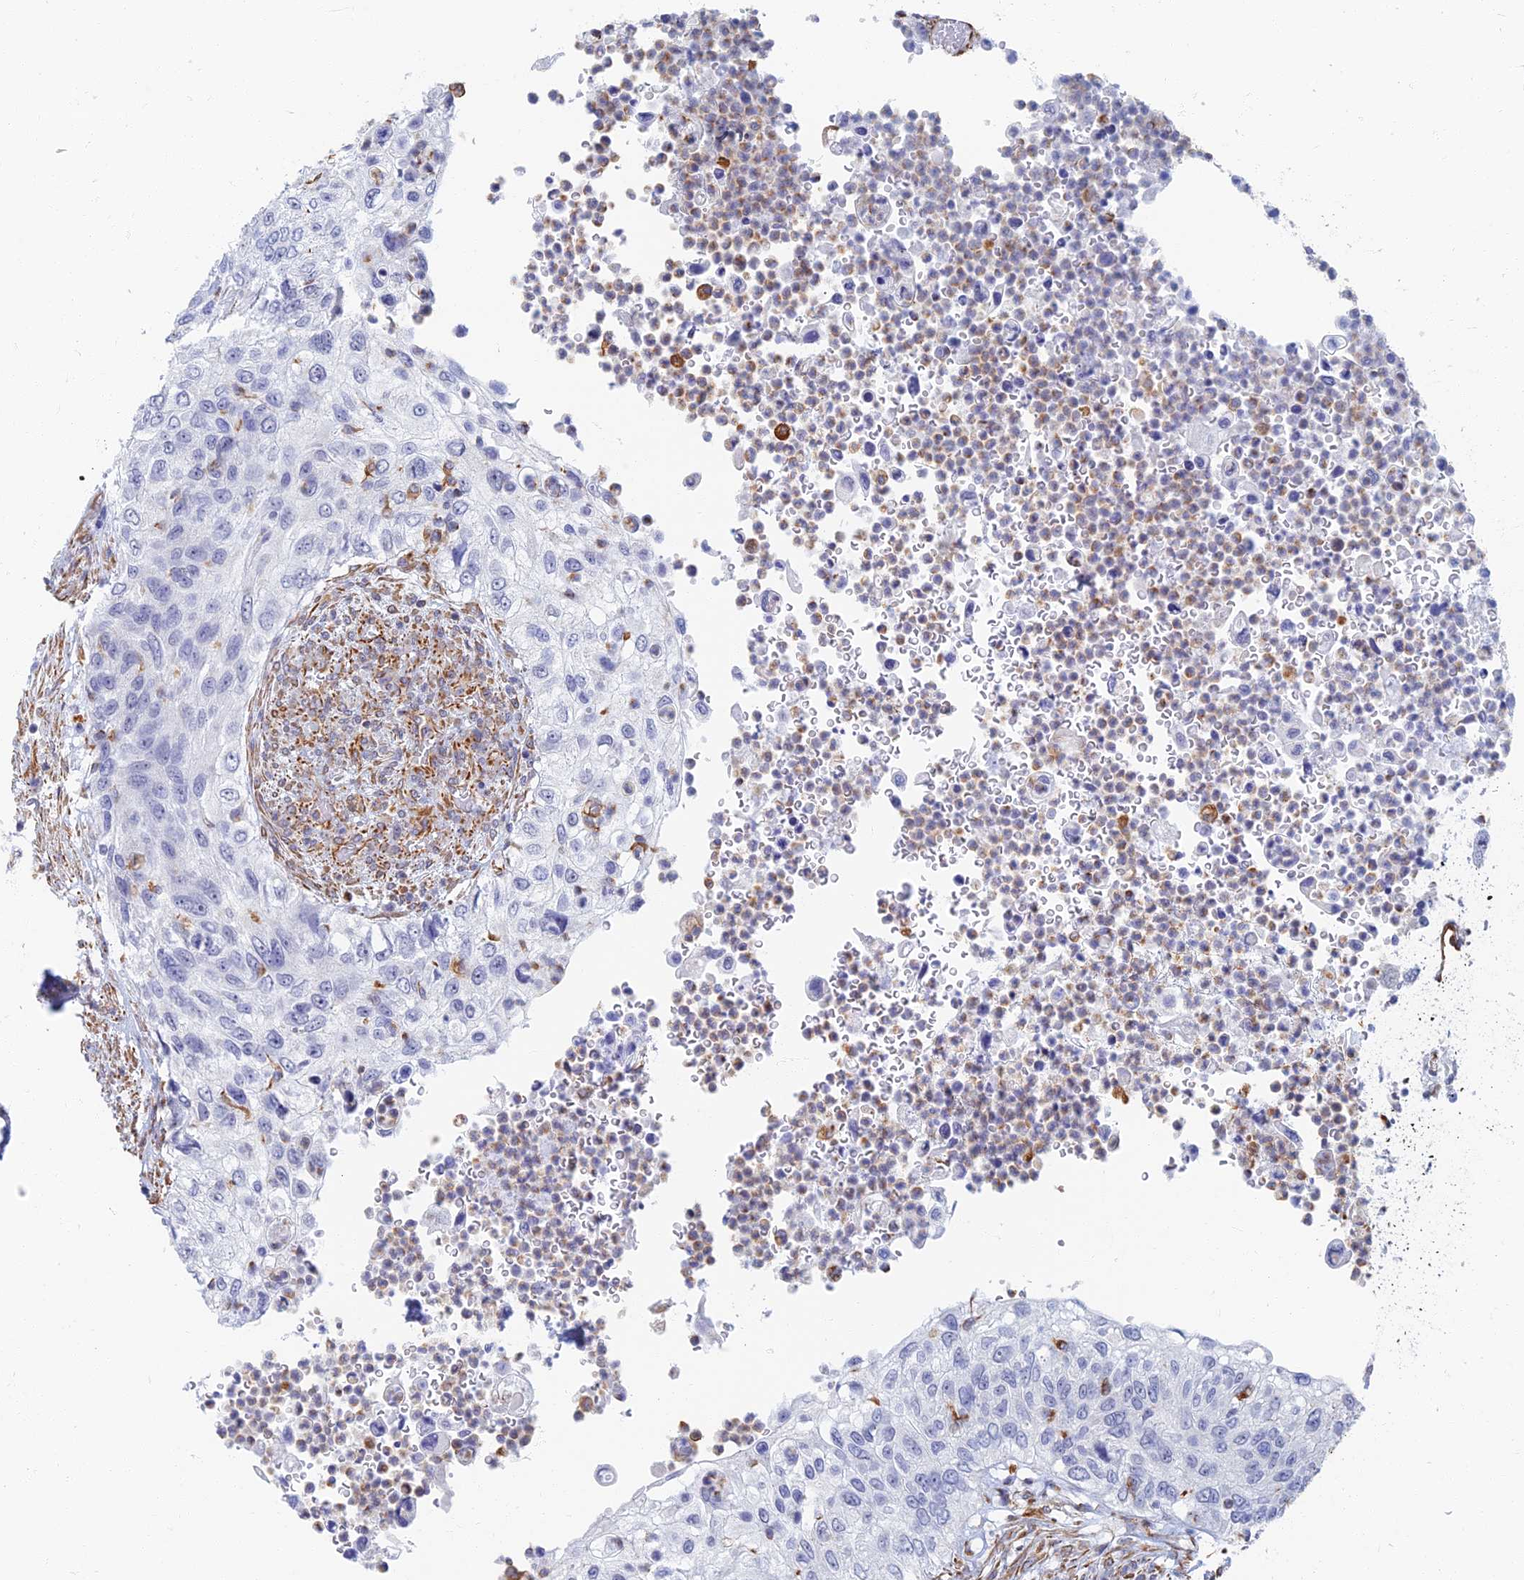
{"staining": {"intensity": "negative", "quantity": "none", "location": "none"}, "tissue": "urothelial cancer", "cell_type": "Tumor cells", "image_type": "cancer", "snomed": [{"axis": "morphology", "description": "Urothelial carcinoma, High grade"}, {"axis": "topography", "description": "Urinary bladder"}], "caption": "Immunohistochemistry (IHC) histopathology image of urothelial cancer stained for a protein (brown), which reveals no staining in tumor cells. The staining is performed using DAB (3,3'-diaminobenzidine) brown chromogen with nuclei counter-stained in using hematoxylin.", "gene": "RMC1", "patient": {"sex": "female", "age": 60}}